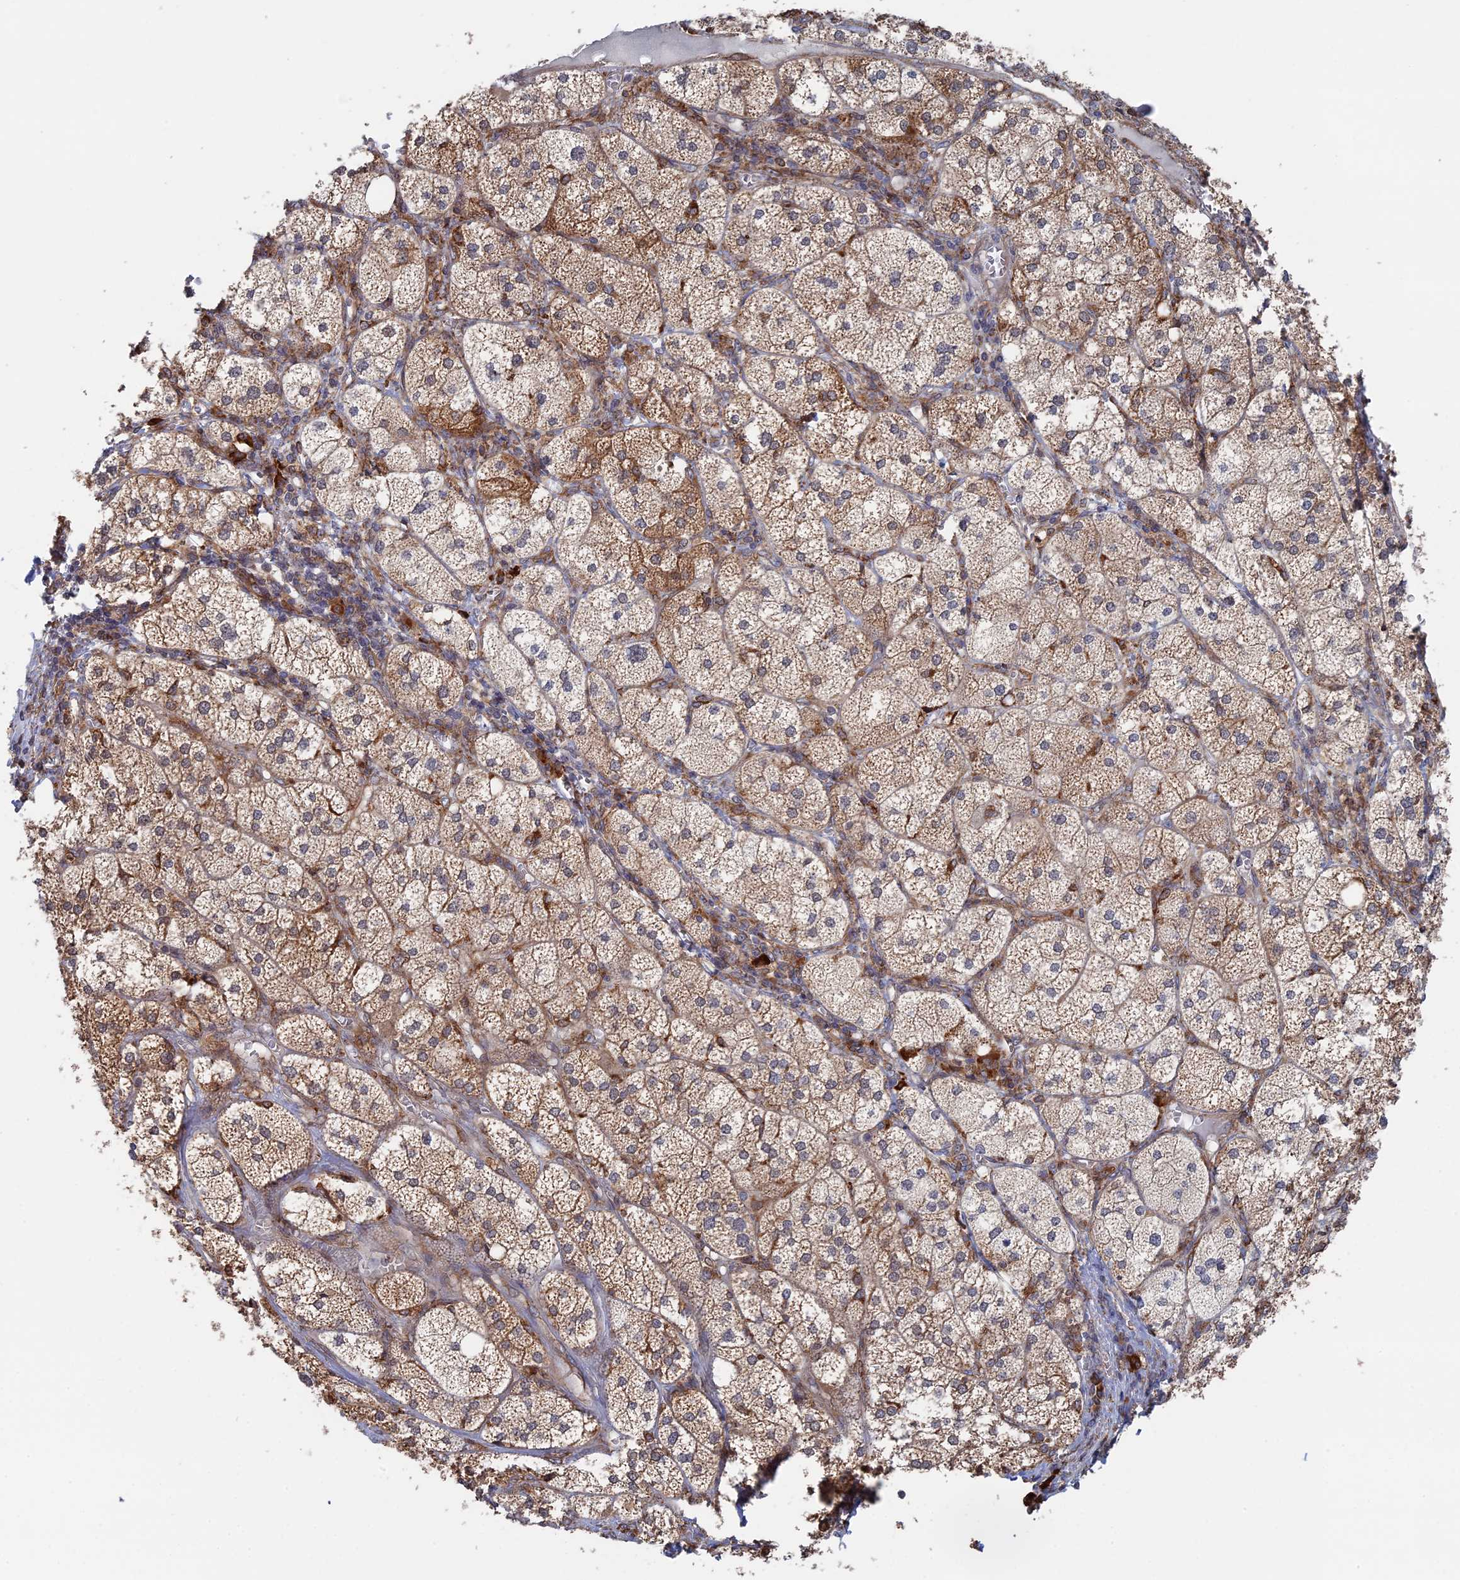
{"staining": {"intensity": "strong", "quantity": "25%-75%", "location": "cytoplasmic/membranous"}, "tissue": "adrenal gland", "cell_type": "Glandular cells", "image_type": "normal", "snomed": [{"axis": "morphology", "description": "Normal tissue, NOS"}, {"axis": "topography", "description": "Adrenal gland"}], "caption": "Adrenal gland was stained to show a protein in brown. There is high levels of strong cytoplasmic/membranous positivity in approximately 25%-75% of glandular cells. The protein of interest is shown in brown color, while the nuclei are stained blue.", "gene": "BPIFB6", "patient": {"sex": "female", "age": 61}}